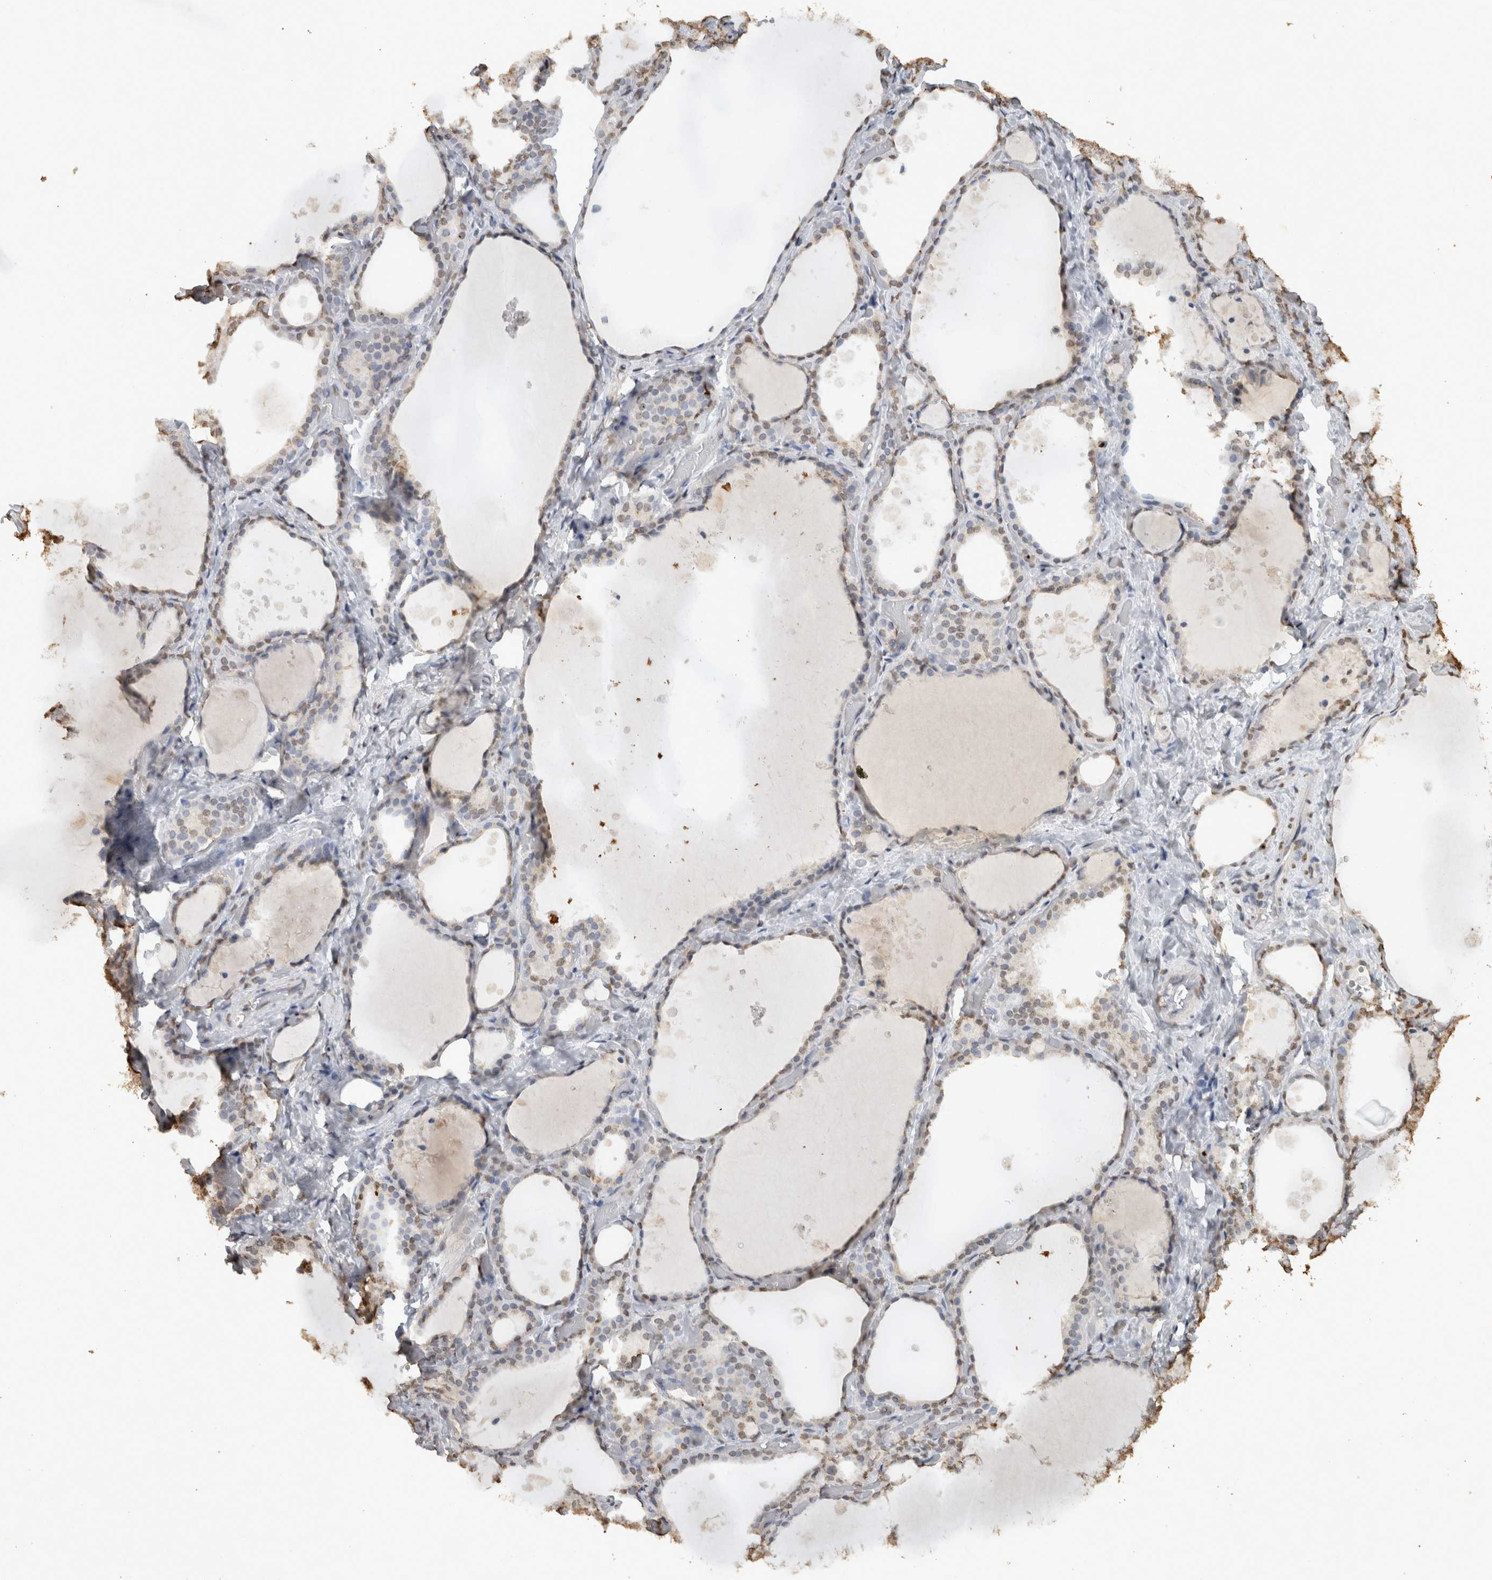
{"staining": {"intensity": "weak", "quantity": "<25%", "location": "nuclear"}, "tissue": "thyroid gland", "cell_type": "Glandular cells", "image_type": "normal", "snomed": [{"axis": "morphology", "description": "Normal tissue, NOS"}, {"axis": "topography", "description": "Thyroid gland"}], "caption": "Glandular cells show no significant expression in unremarkable thyroid gland. (DAB immunohistochemistry (IHC), high magnification).", "gene": "HAND2", "patient": {"sex": "female", "age": 44}}